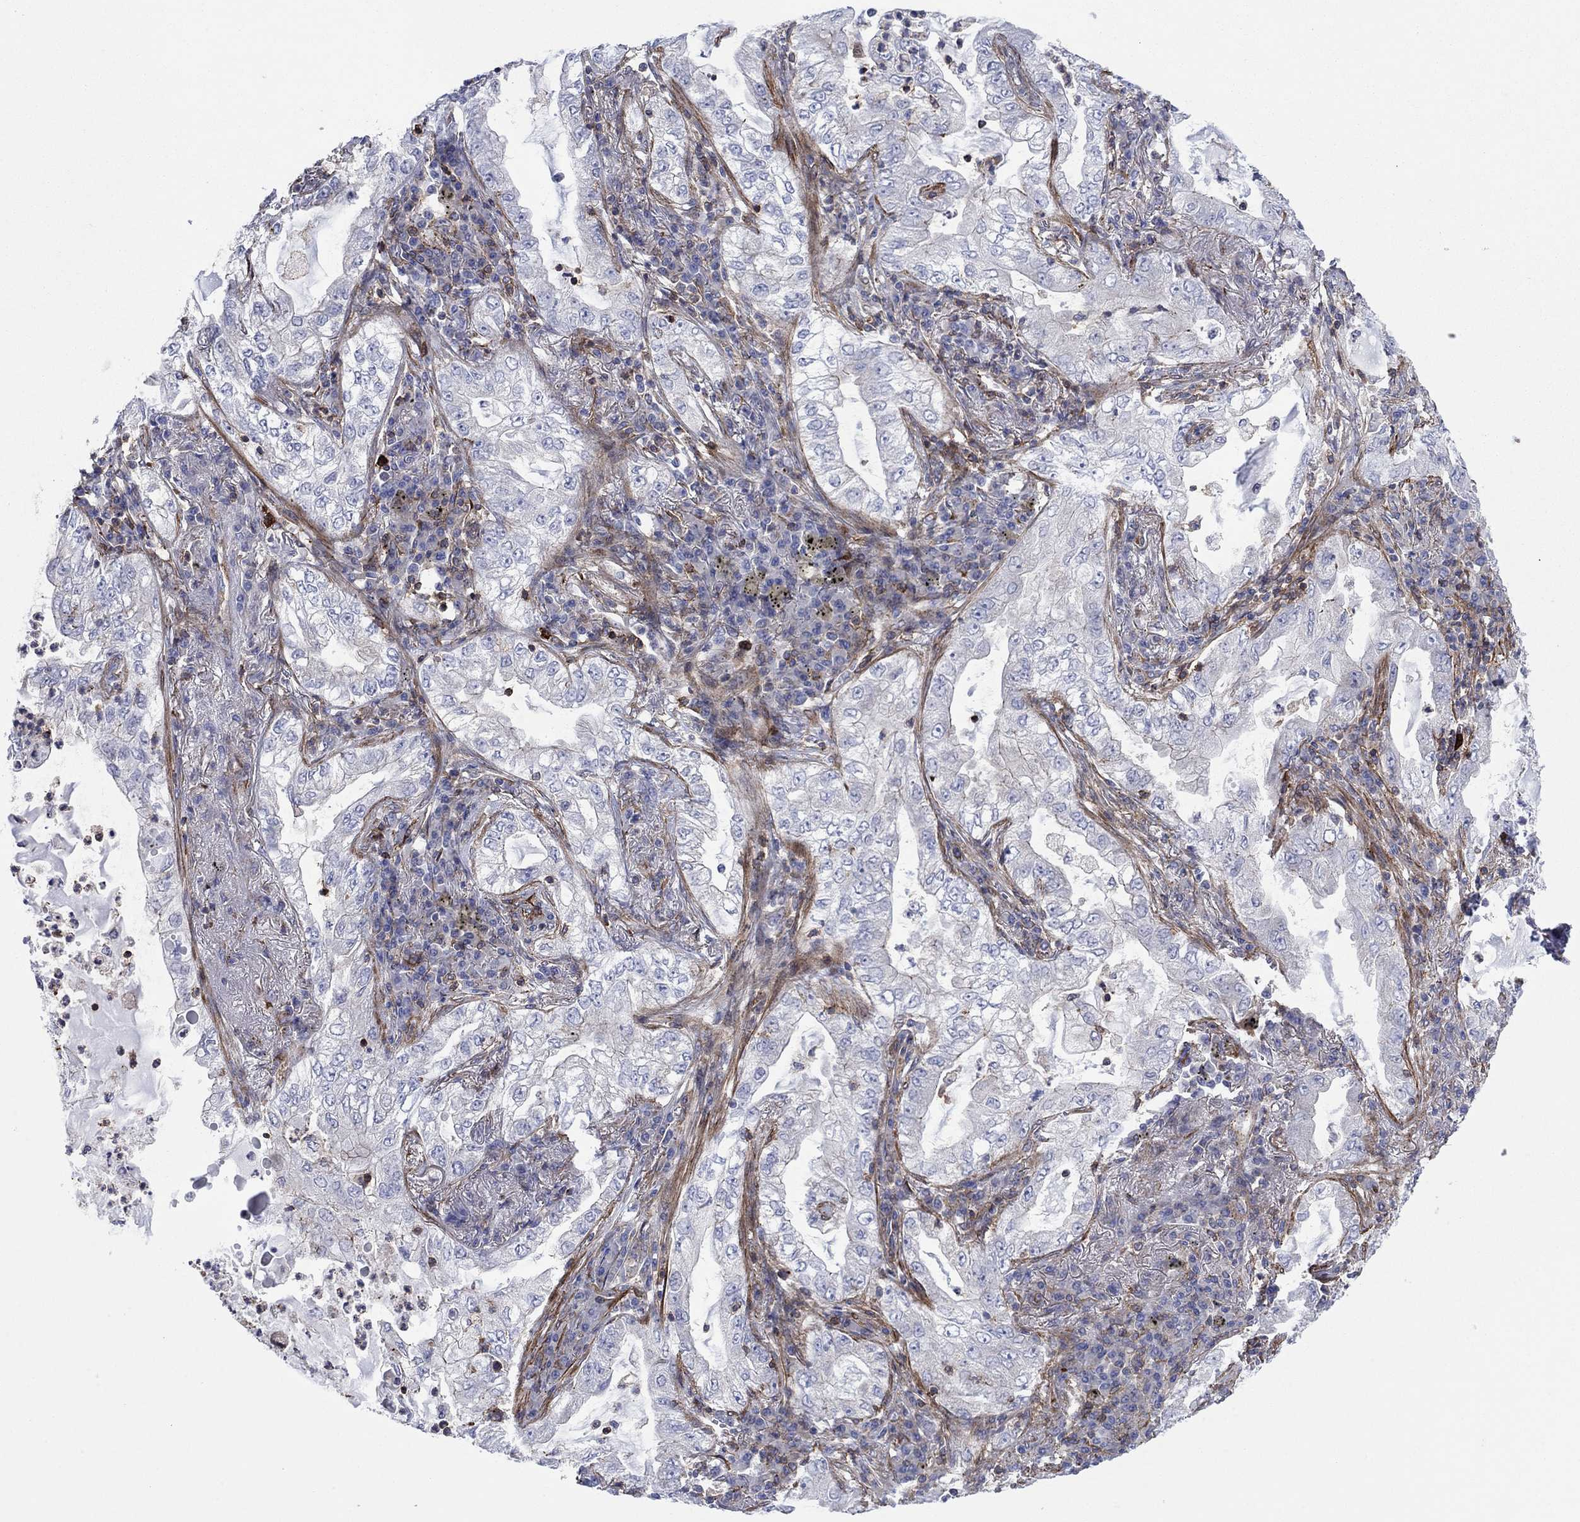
{"staining": {"intensity": "negative", "quantity": "none", "location": "none"}, "tissue": "lung cancer", "cell_type": "Tumor cells", "image_type": "cancer", "snomed": [{"axis": "morphology", "description": "Adenocarcinoma, NOS"}, {"axis": "topography", "description": "Lung"}], "caption": "IHC image of lung adenocarcinoma stained for a protein (brown), which reveals no expression in tumor cells.", "gene": "PAG1", "patient": {"sex": "female", "age": 73}}